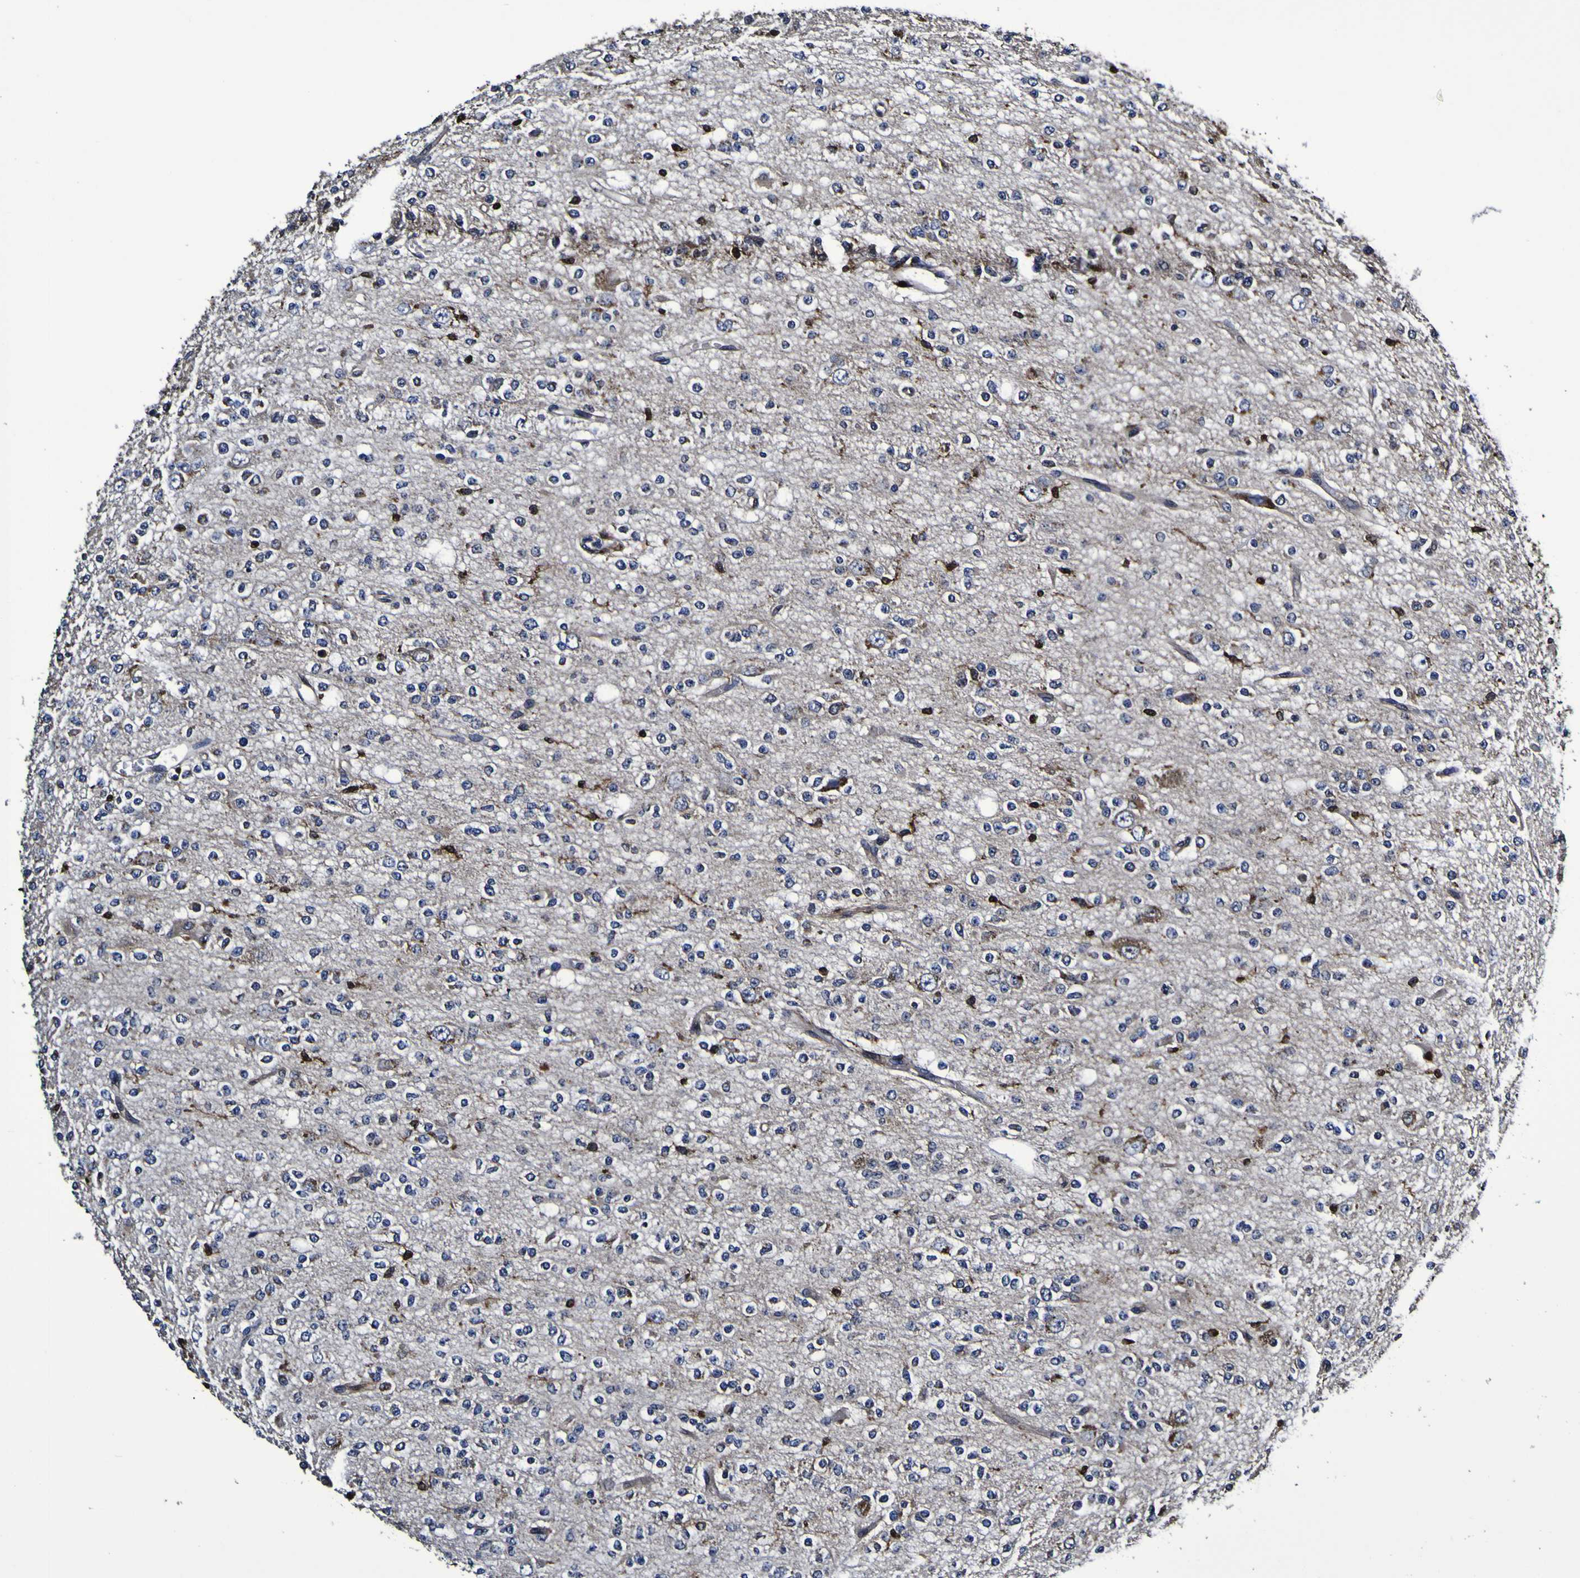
{"staining": {"intensity": "negative", "quantity": "none", "location": "none"}, "tissue": "glioma", "cell_type": "Tumor cells", "image_type": "cancer", "snomed": [{"axis": "morphology", "description": "Glioma, malignant, Low grade"}, {"axis": "topography", "description": "Brain"}], "caption": "IHC image of neoplastic tissue: low-grade glioma (malignant) stained with DAB (3,3'-diaminobenzidine) exhibits no significant protein expression in tumor cells.", "gene": "GPX1", "patient": {"sex": "male", "age": 38}}